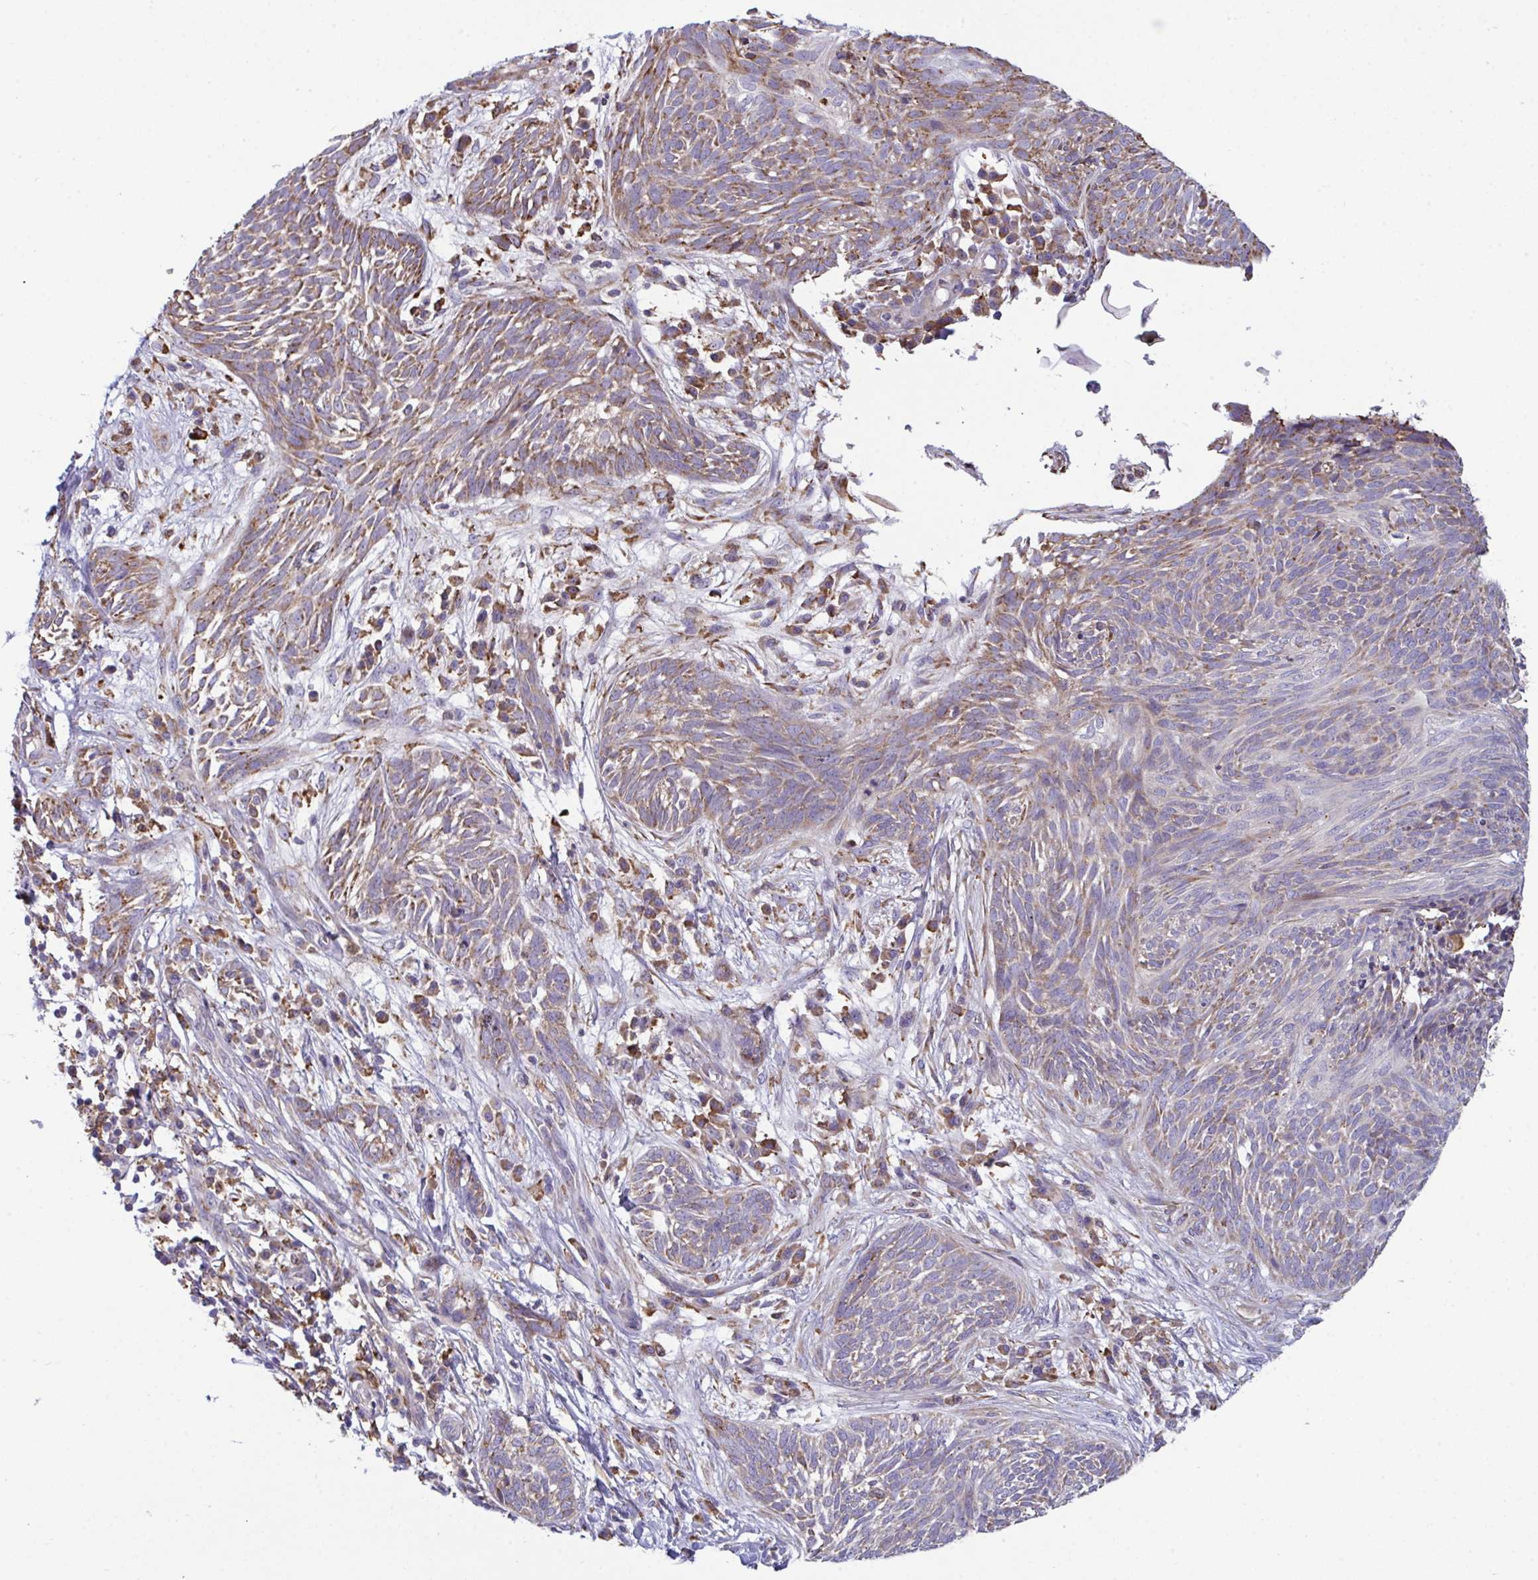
{"staining": {"intensity": "weak", "quantity": "25%-75%", "location": "cytoplasmic/membranous"}, "tissue": "skin cancer", "cell_type": "Tumor cells", "image_type": "cancer", "snomed": [{"axis": "morphology", "description": "Basal cell carcinoma"}, {"axis": "topography", "description": "Skin"}, {"axis": "topography", "description": "Skin, foot"}], "caption": "Protein expression analysis of basal cell carcinoma (skin) shows weak cytoplasmic/membranous positivity in about 25%-75% of tumor cells. (IHC, brightfield microscopy, high magnification).", "gene": "MYMK", "patient": {"sex": "female", "age": 86}}